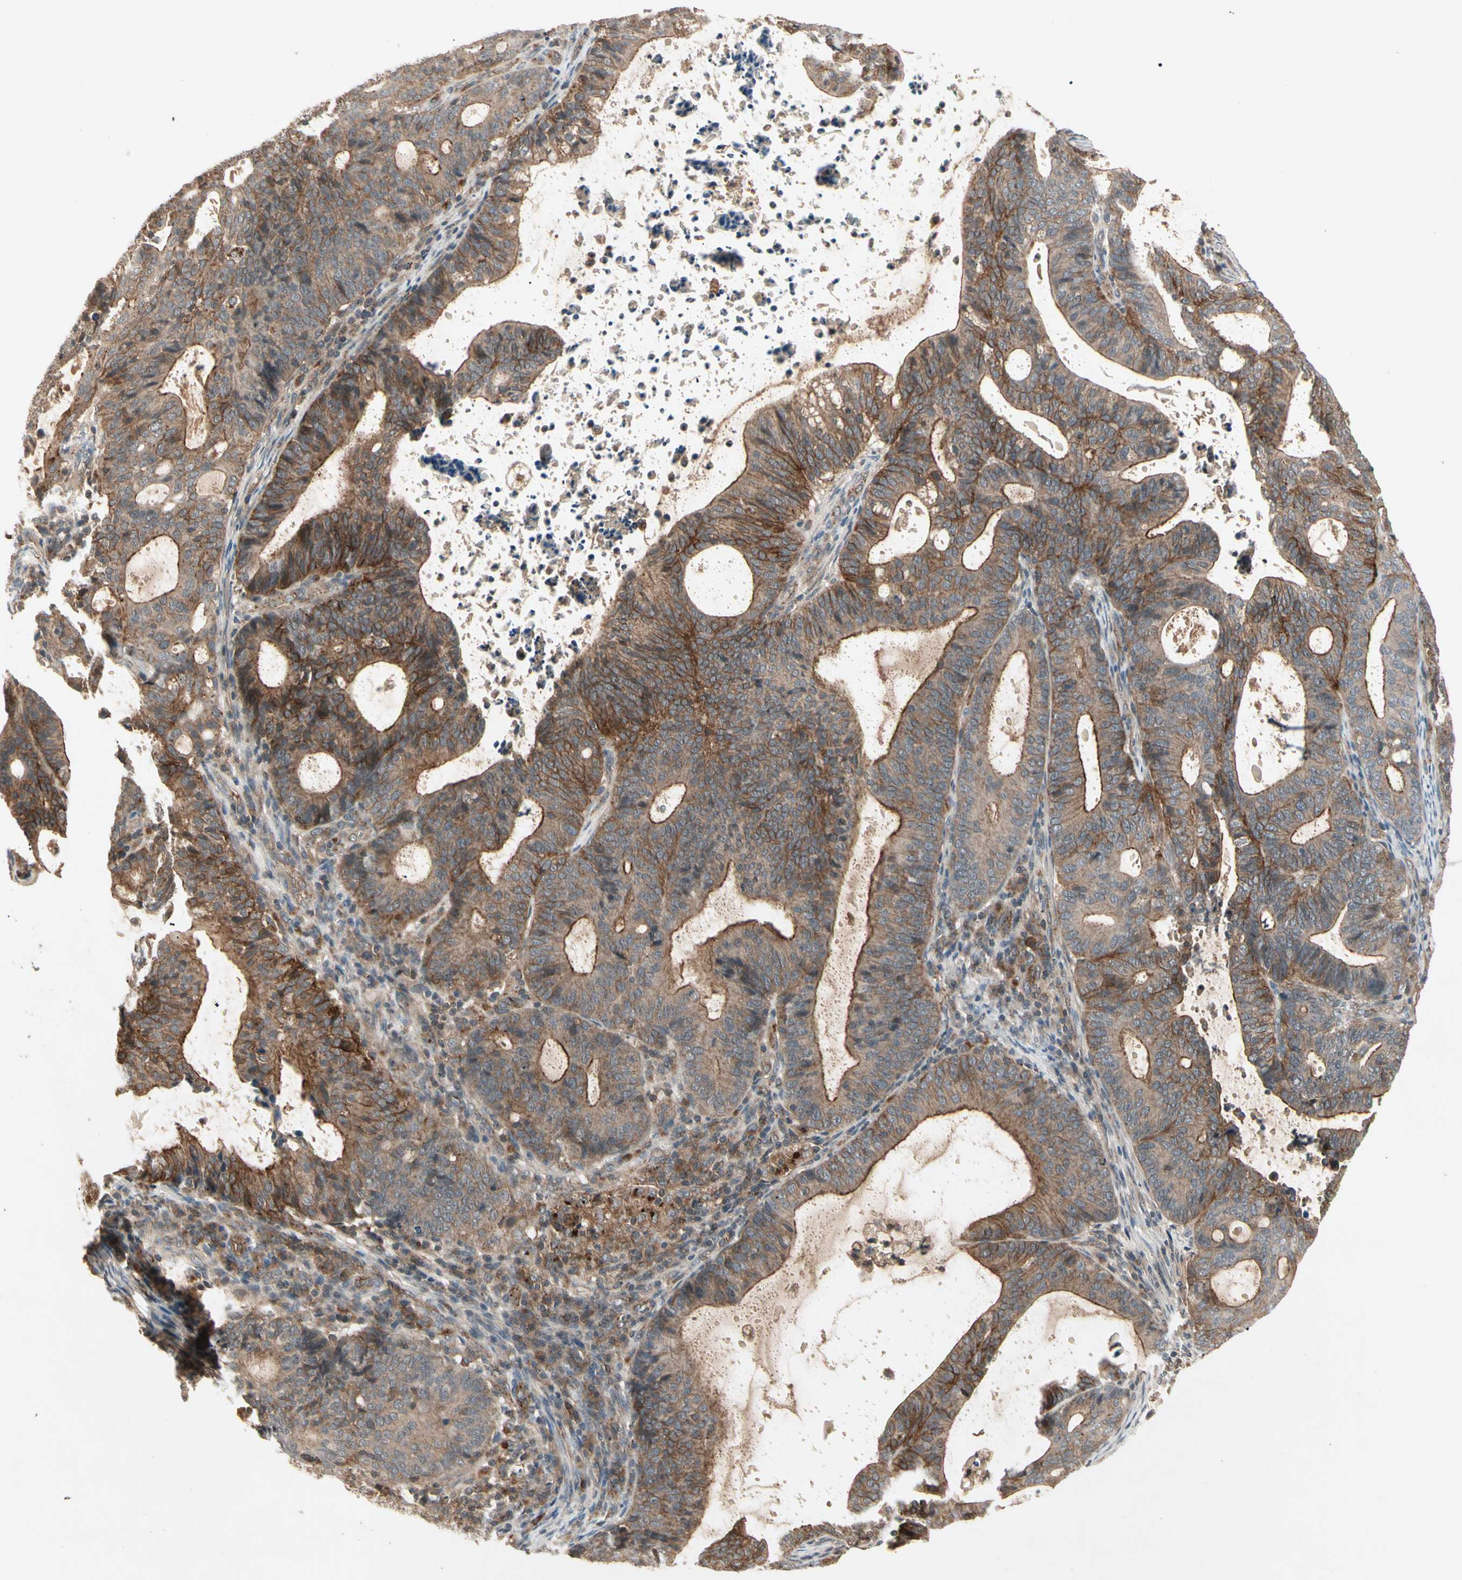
{"staining": {"intensity": "moderate", "quantity": ">75%", "location": "cytoplasmic/membranous"}, "tissue": "endometrial cancer", "cell_type": "Tumor cells", "image_type": "cancer", "snomed": [{"axis": "morphology", "description": "Adenocarcinoma, NOS"}, {"axis": "topography", "description": "Uterus"}], "caption": "The immunohistochemical stain labels moderate cytoplasmic/membranous positivity in tumor cells of endometrial cancer (adenocarcinoma) tissue. (IHC, brightfield microscopy, high magnification).", "gene": "FLOT1", "patient": {"sex": "female", "age": 83}}